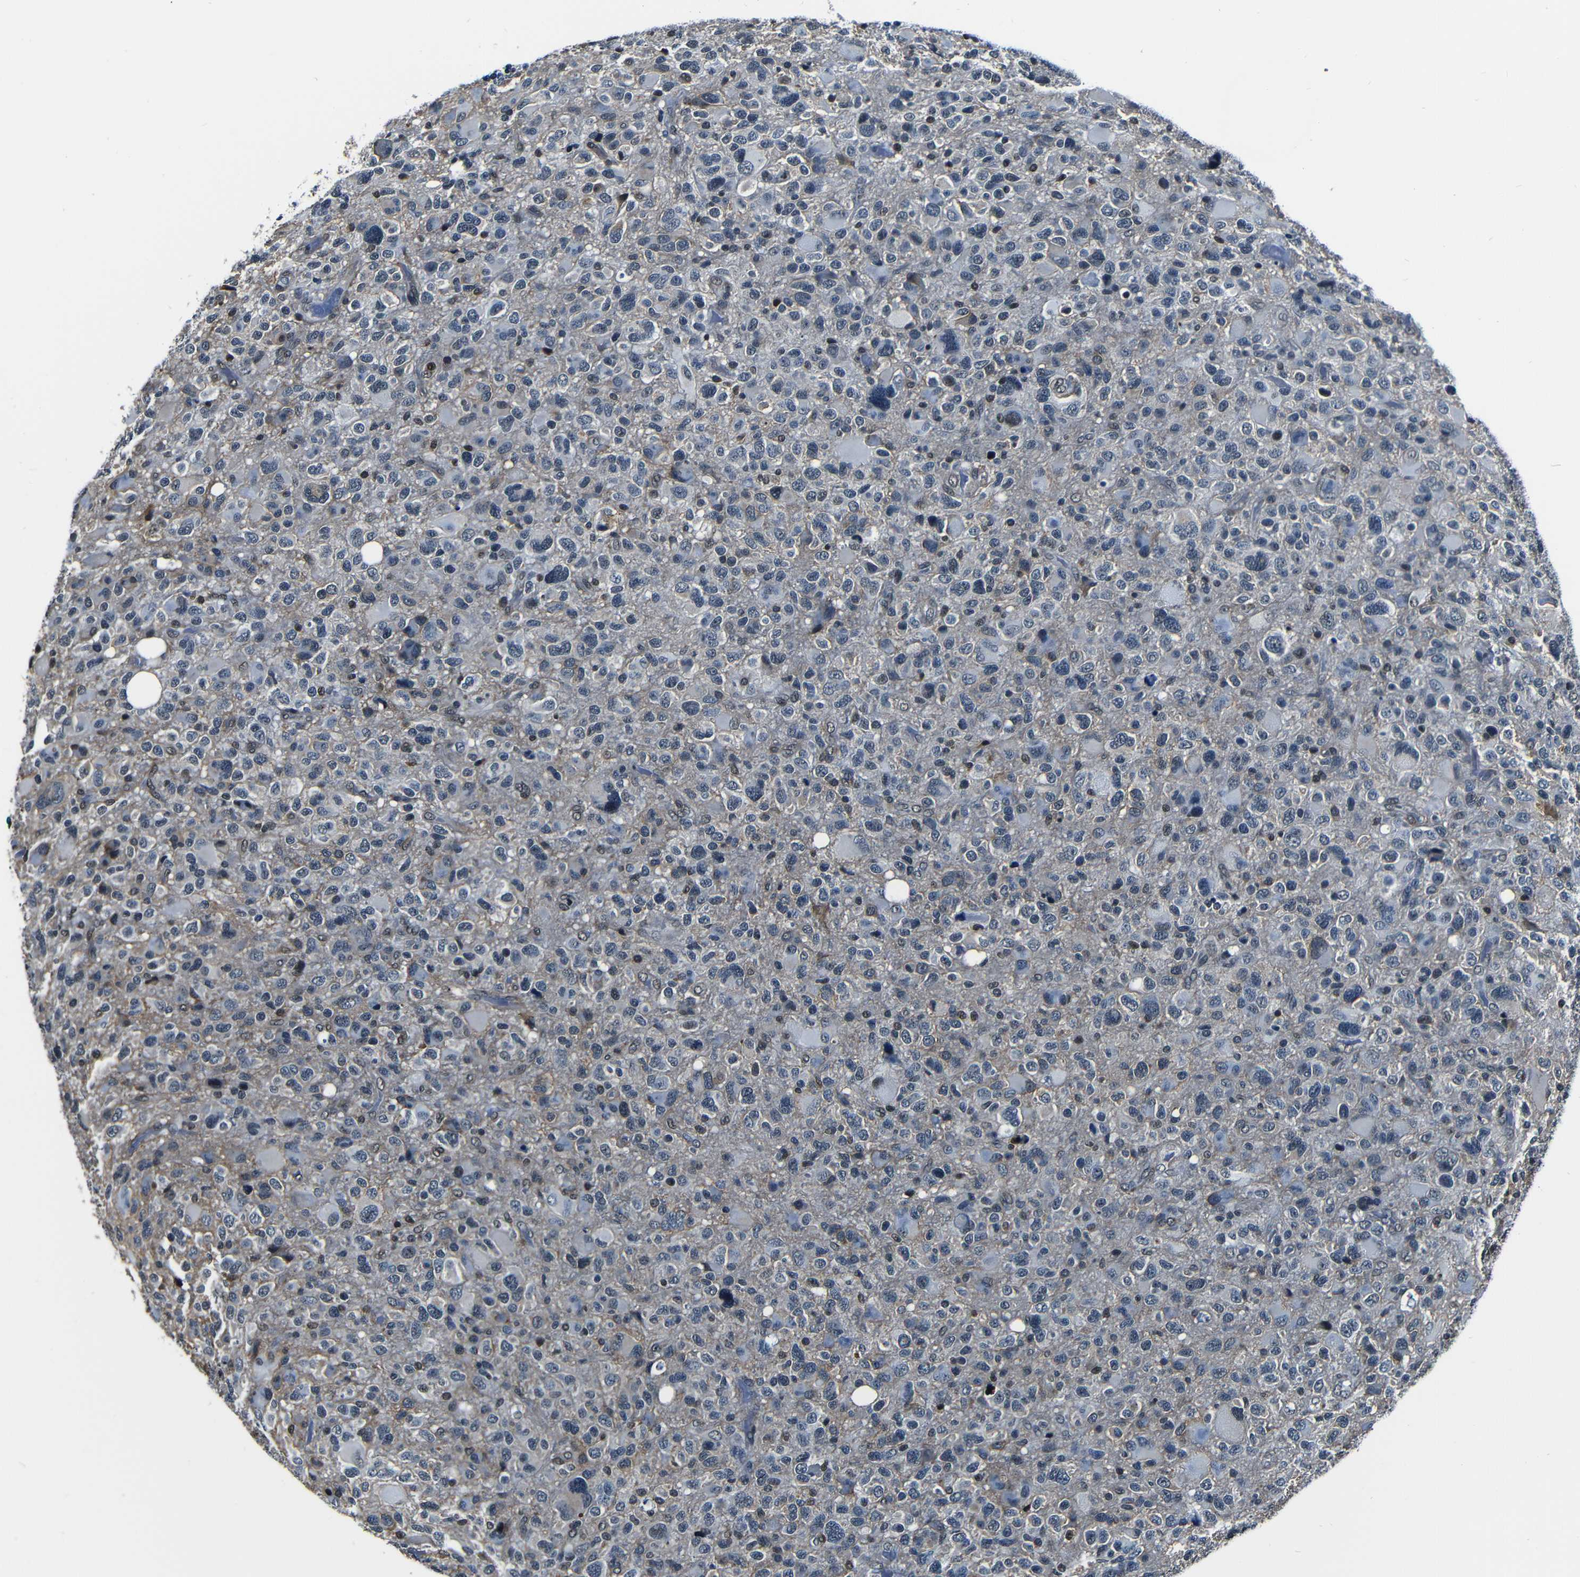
{"staining": {"intensity": "moderate", "quantity": "<25%", "location": "cytoplasmic/membranous"}, "tissue": "glioma", "cell_type": "Tumor cells", "image_type": "cancer", "snomed": [{"axis": "morphology", "description": "Glioma, malignant, High grade"}, {"axis": "topography", "description": "Brain"}], "caption": "High-magnification brightfield microscopy of glioma stained with DAB (brown) and counterstained with hematoxylin (blue). tumor cells exhibit moderate cytoplasmic/membranous positivity is identified in about<25% of cells.", "gene": "NCBP3", "patient": {"sex": "male", "age": 48}}